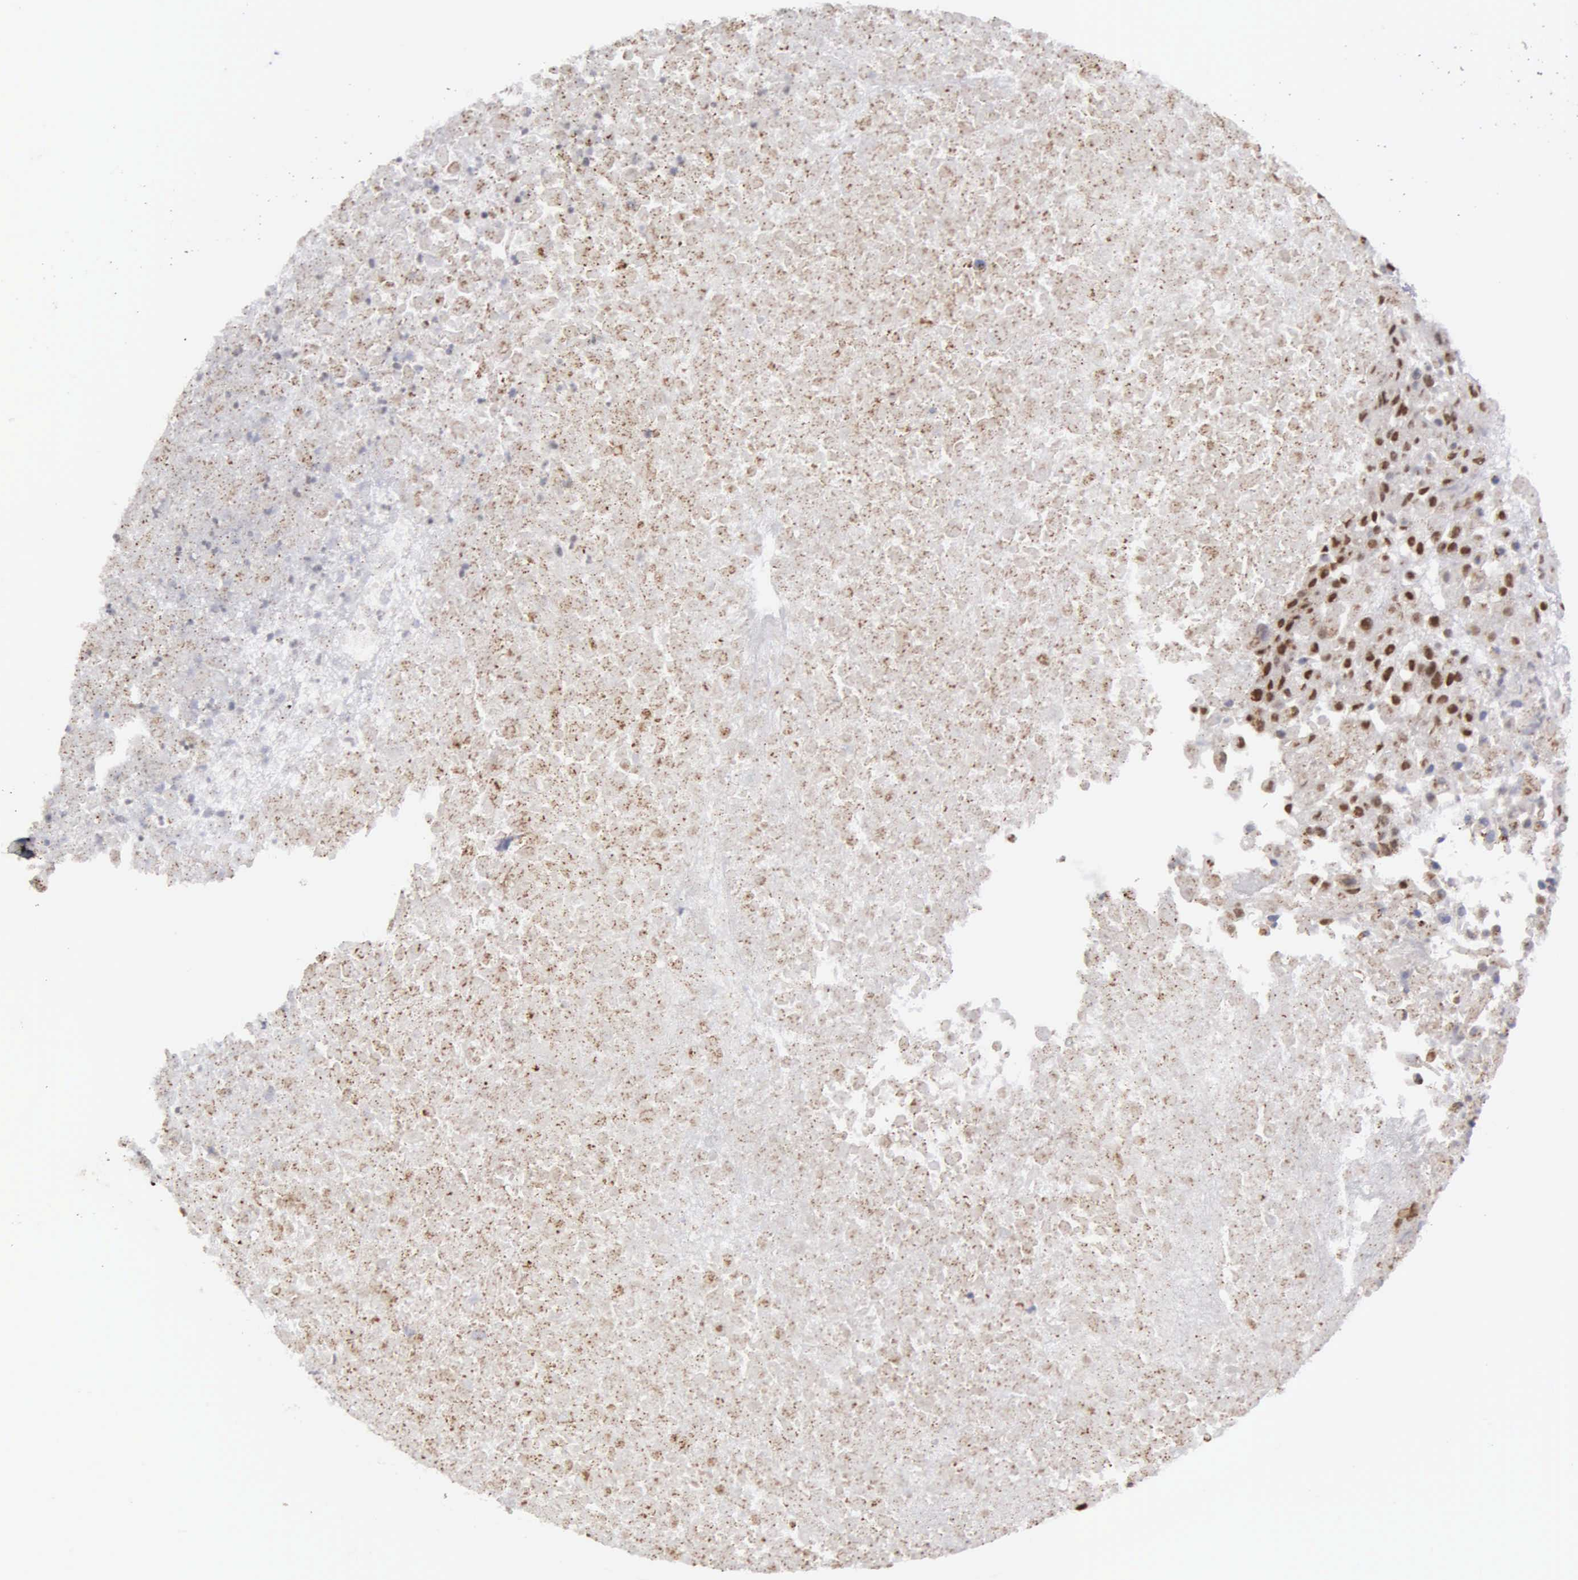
{"staining": {"intensity": "moderate", "quantity": ">75%", "location": "nuclear"}, "tissue": "urothelial cancer", "cell_type": "Tumor cells", "image_type": "cancer", "snomed": [{"axis": "morphology", "description": "Urothelial carcinoma, High grade"}, {"axis": "topography", "description": "Urinary bladder"}], "caption": "A brown stain shows moderate nuclear expression of a protein in urothelial cancer tumor cells.", "gene": "GTF2A1", "patient": {"sex": "male", "age": 56}}